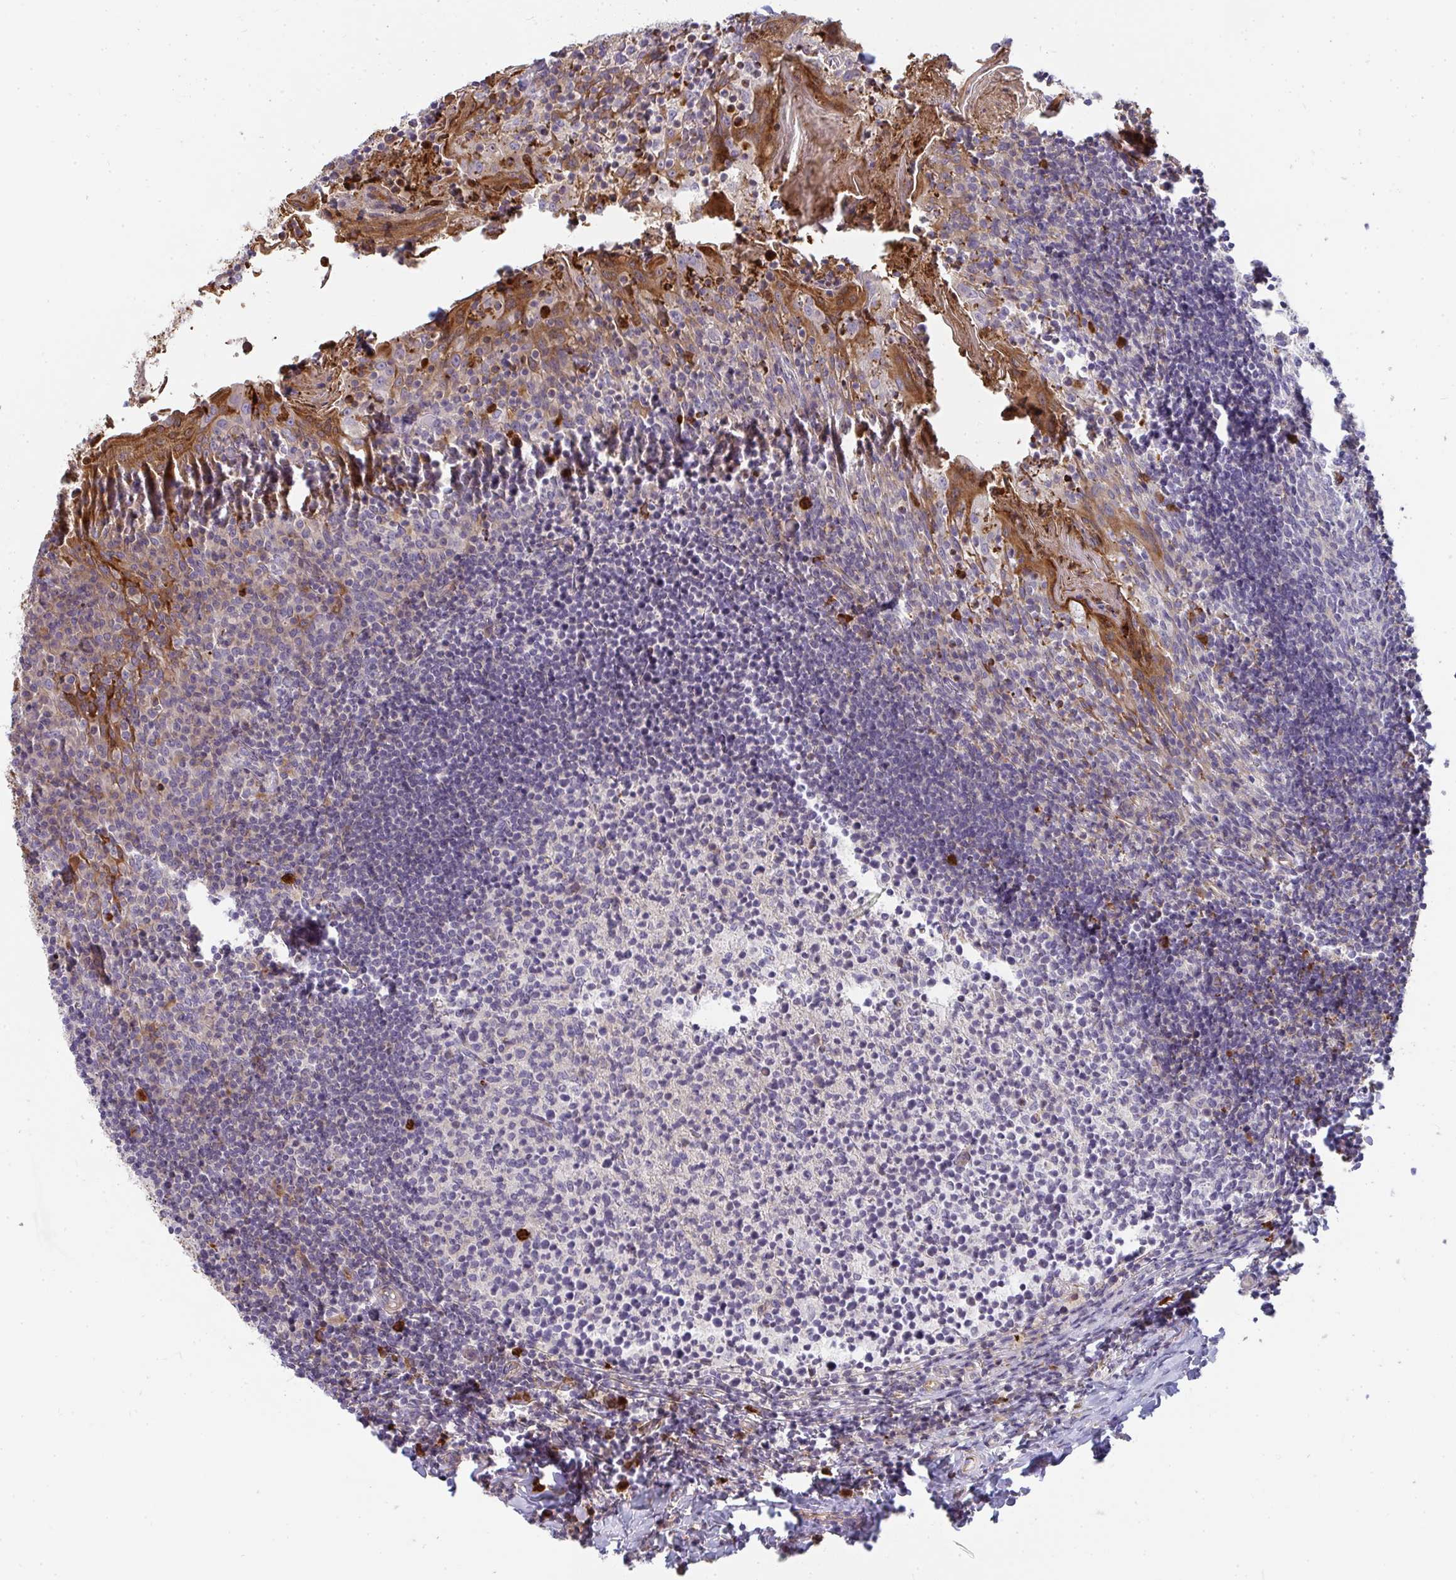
{"staining": {"intensity": "negative", "quantity": "none", "location": "none"}, "tissue": "tonsil", "cell_type": "Germinal center cells", "image_type": "normal", "snomed": [{"axis": "morphology", "description": "Normal tissue, NOS"}, {"axis": "topography", "description": "Tonsil"}], "caption": "This is an immunohistochemistry (IHC) image of unremarkable human tonsil. There is no expression in germinal center cells.", "gene": "CSF3R", "patient": {"sex": "female", "age": 10}}